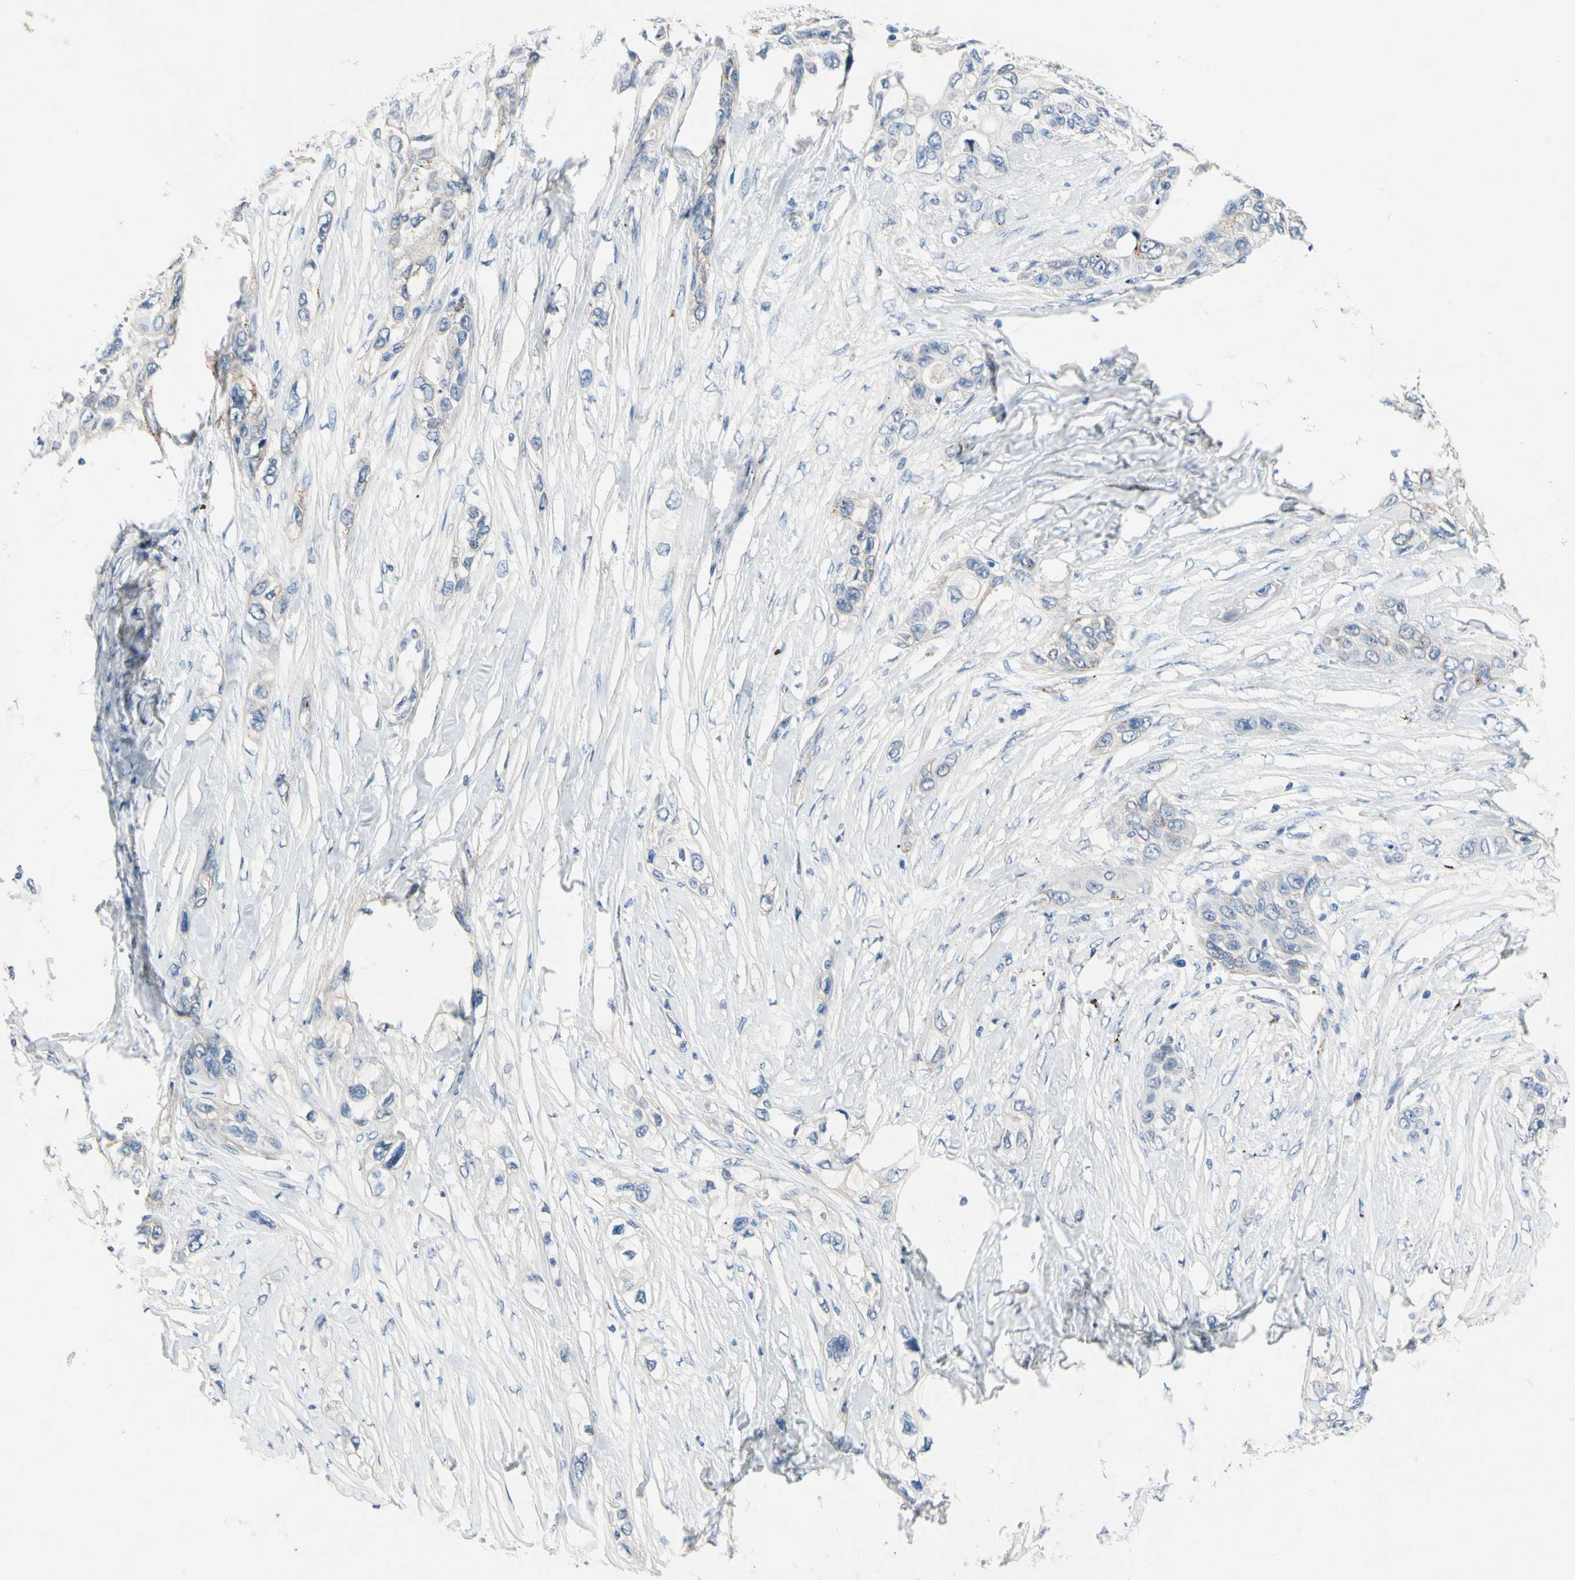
{"staining": {"intensity": "negative", "quantity": "none", "location": "none"}, "tissue": "pancreatic cancer", "cell_type": "Tumor cells", "image_type": "cancer", "snomed": [{"axis": "morphology", "description": "Adenocarcinoma, NOS"}, {"axis": "topography", "description": "Pancreas"}], "caption": "IHC image of human pancreatic cancer stained for a protein (brown), which demonstrates no positivity in tumor cells. (Immunohistochemistry (ihc), brightfield microscopy, high magnification).", "gene": "RETSAT", "patient": {"sex": "female", "age": 70}}